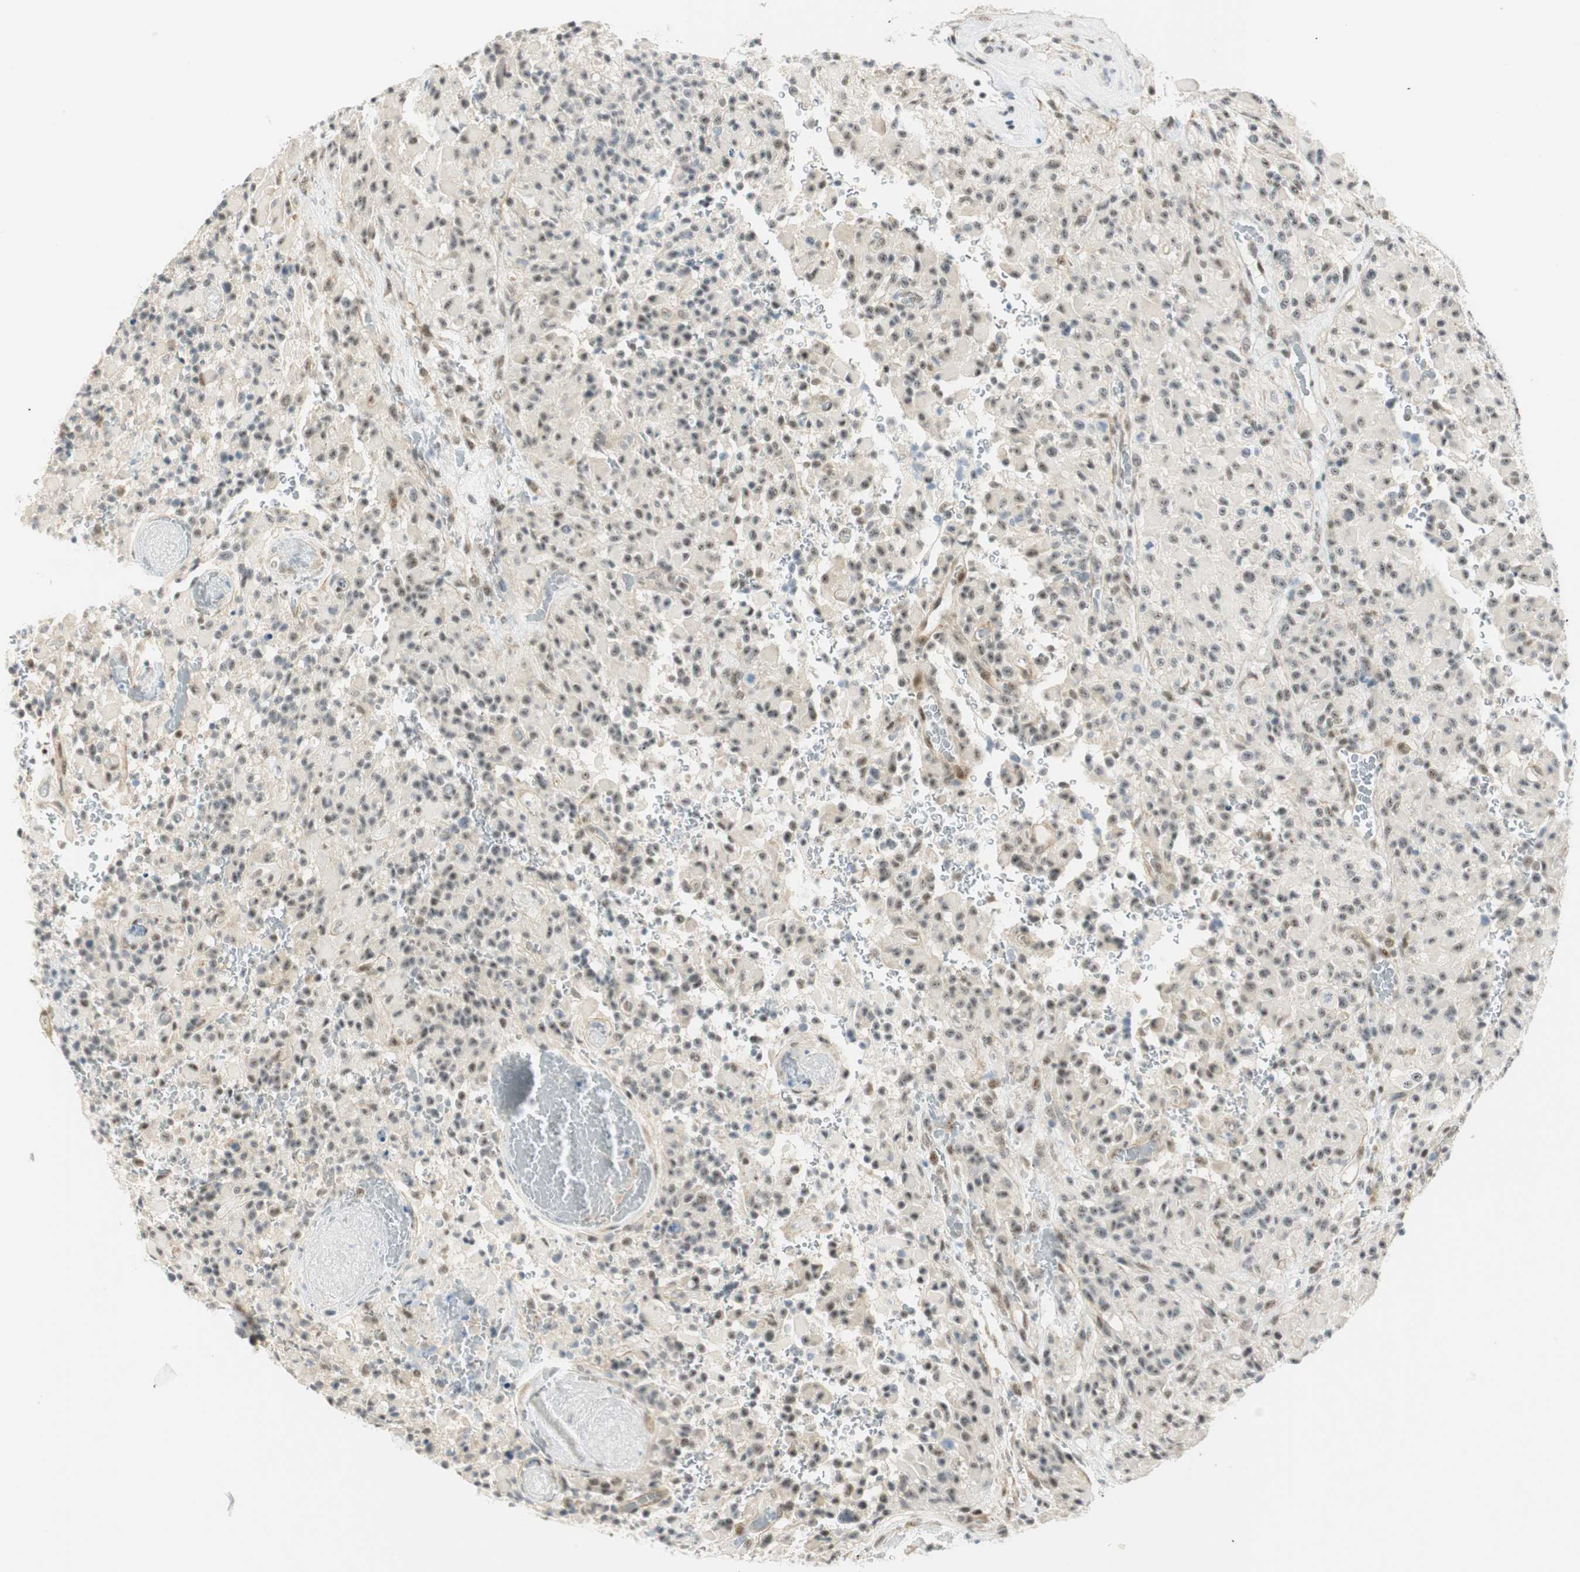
{"staining": {"intensity": "negative", "quantity": "none", "location": "none"}, "tissue": "glioma", "cell_type": "Tumor cells", "image_type": "cancer", "snomed": [{"axis": "morphology", "description": "Glioma, malignant, High grade"}, {"axis": "topography", "description": "Brain"}], "caption": "Immunohistochemistry histopathology image of human glioma stained for a protein (brown), which exhibits no staining in tumor cells.", "gene": "MSX2", "patient": {"sex": "male", "age": 71}}